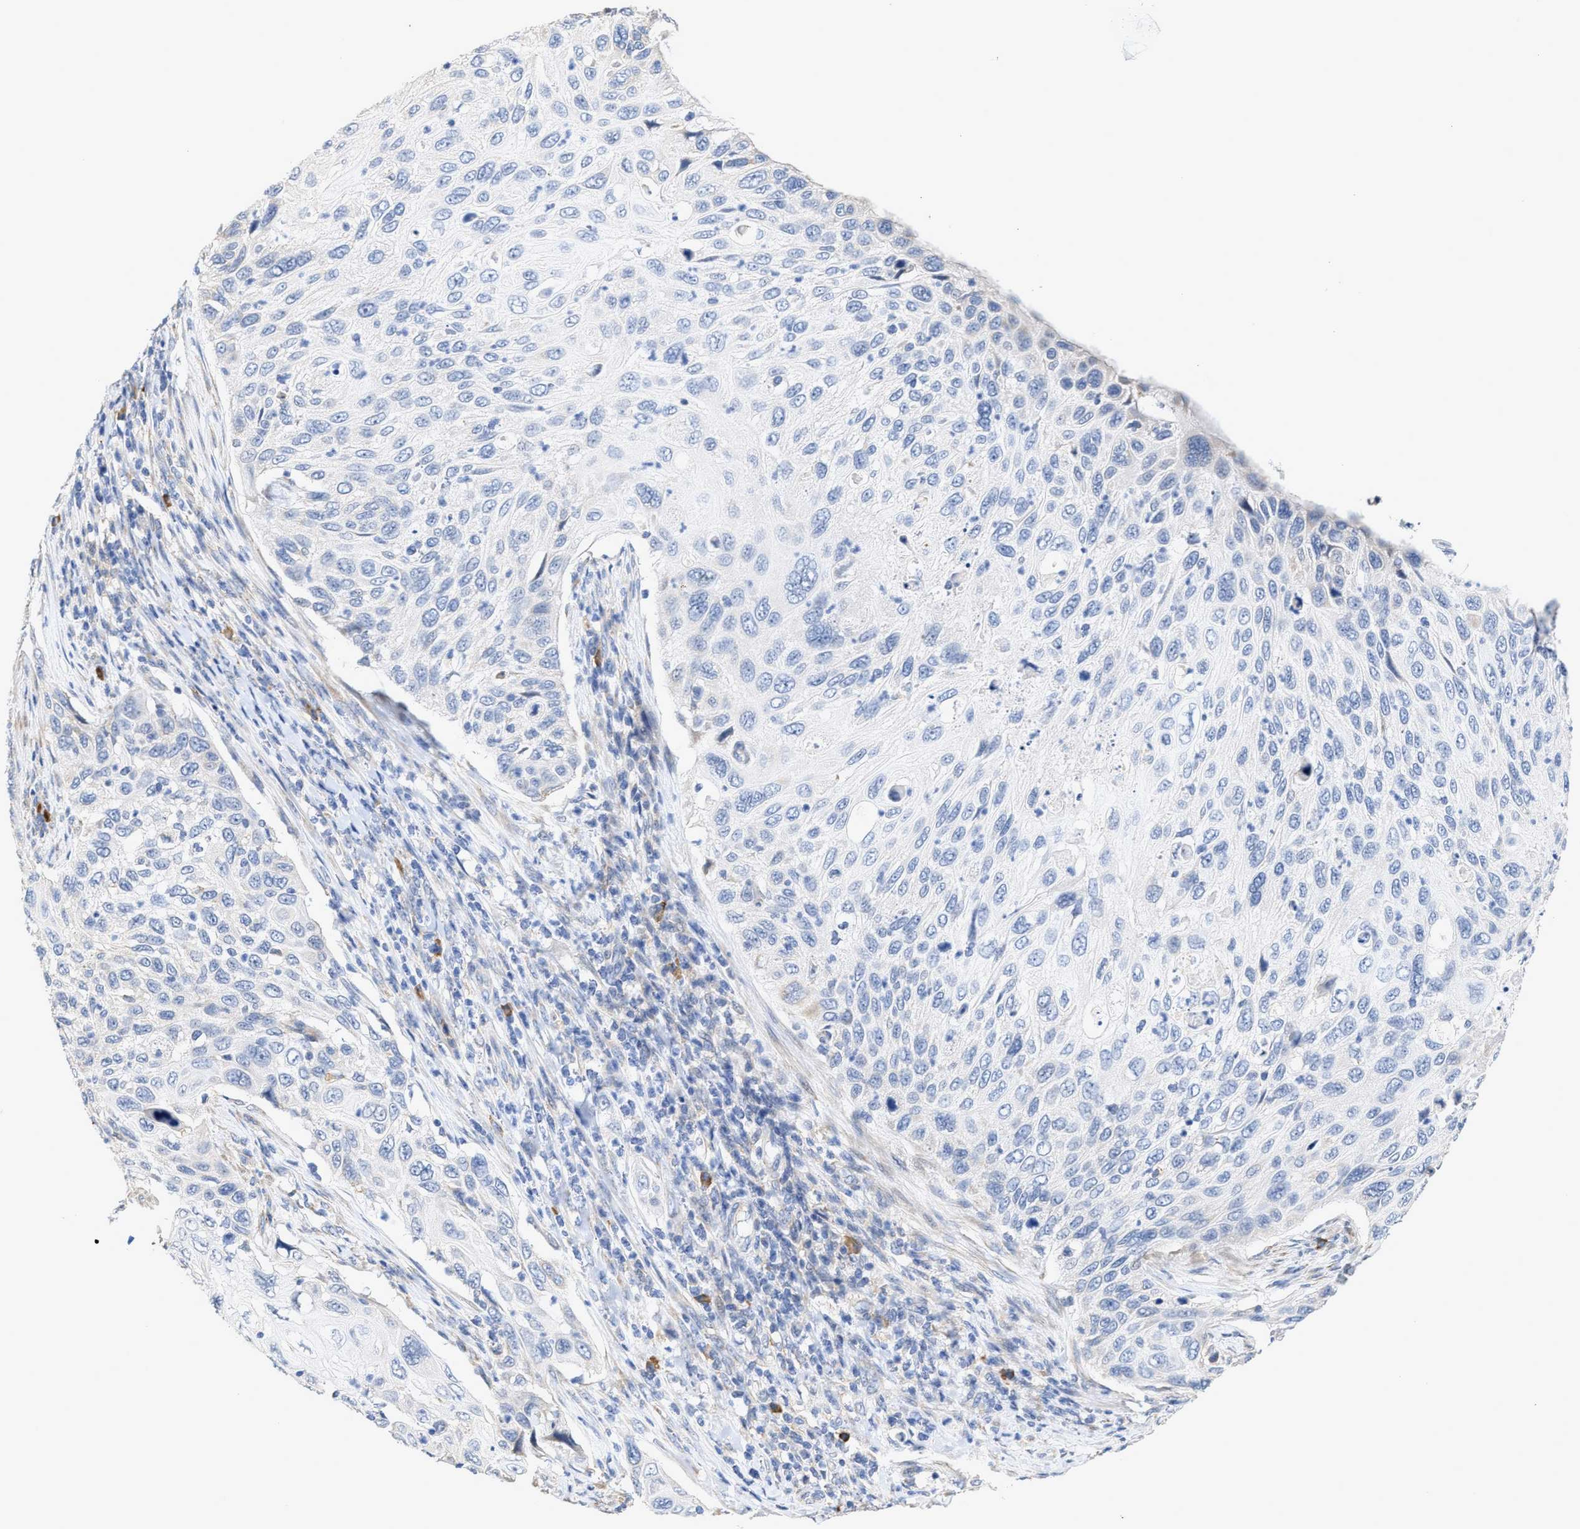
{"staining": {"intensity": "negative", "quantity": "none", "location": "none"}, "tissue": "cervical cancer", "cell_type": "Tumor cells", "image_type": "cancer", "snomed": [{"axis": "morphology", "description": "Squamous cell carcinoma, NOS"}, {"axis": "topography", "description": "Cervix"}], "caption": "There is no significant positivity in tumor cells of cervical cancer.", "gene": "RYR2", "patient": {"sex": "female", "age": 70}}